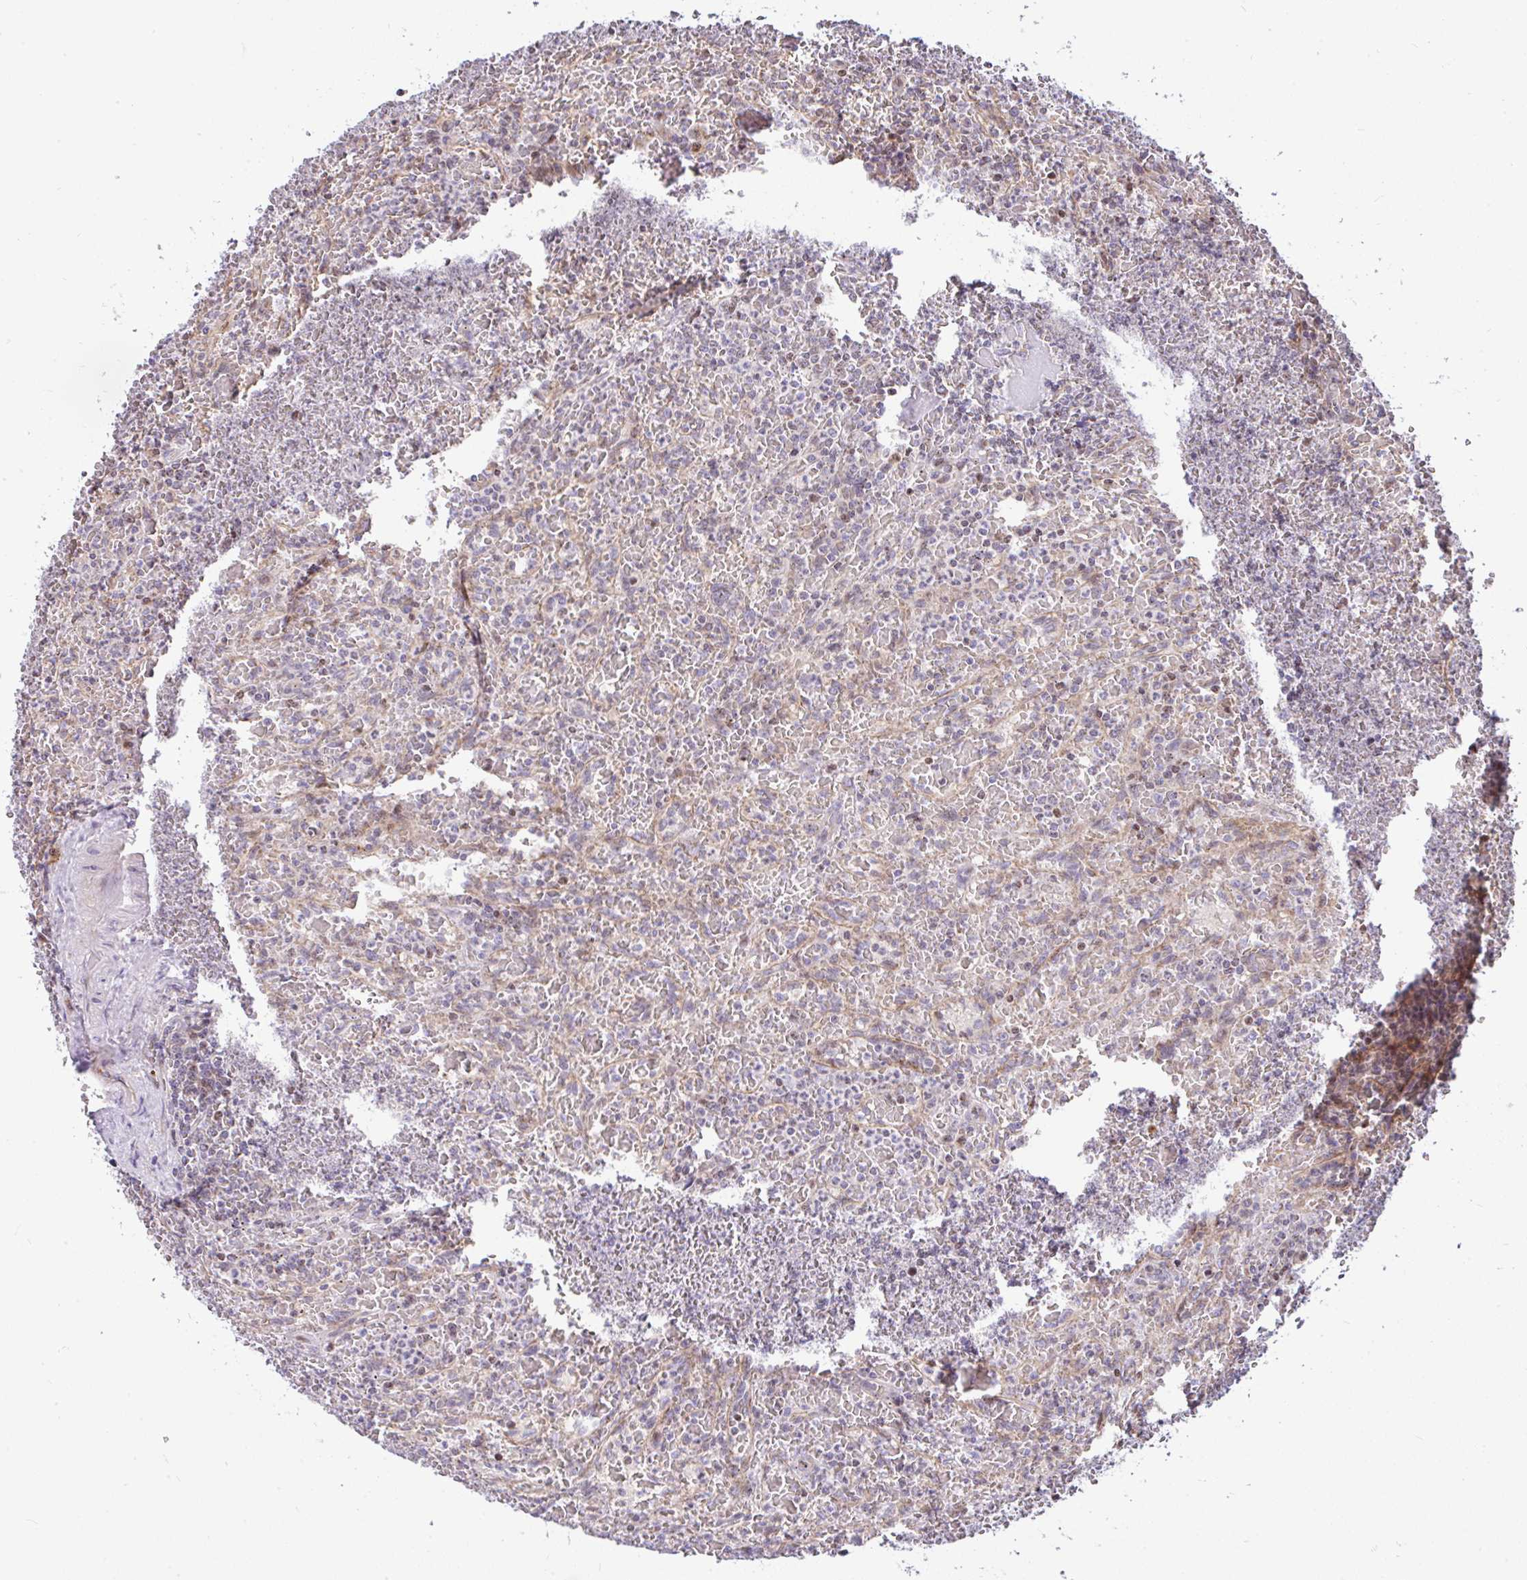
{"staining": {"intensity": "negative", "quantity": "none", "location": "none"}, "tissue": "lymphoma", "cell_type": "Tumor cells", "image_type": "cancer", "snomed": [{"axis": "morphology", "description": "Malignant lymphoma, non-Hodgkin's type, Low grade"}, {"axis": "topography", "description": "Spleen"}], "caption": "Immunohistochemical staining of human malignant lymphoma, non-Hodgkin's type (low-grade) reveals no significant positivity in tumor cells.", "gene": "FIGNL1", "patient": {"sex": "female", "age": 64}}